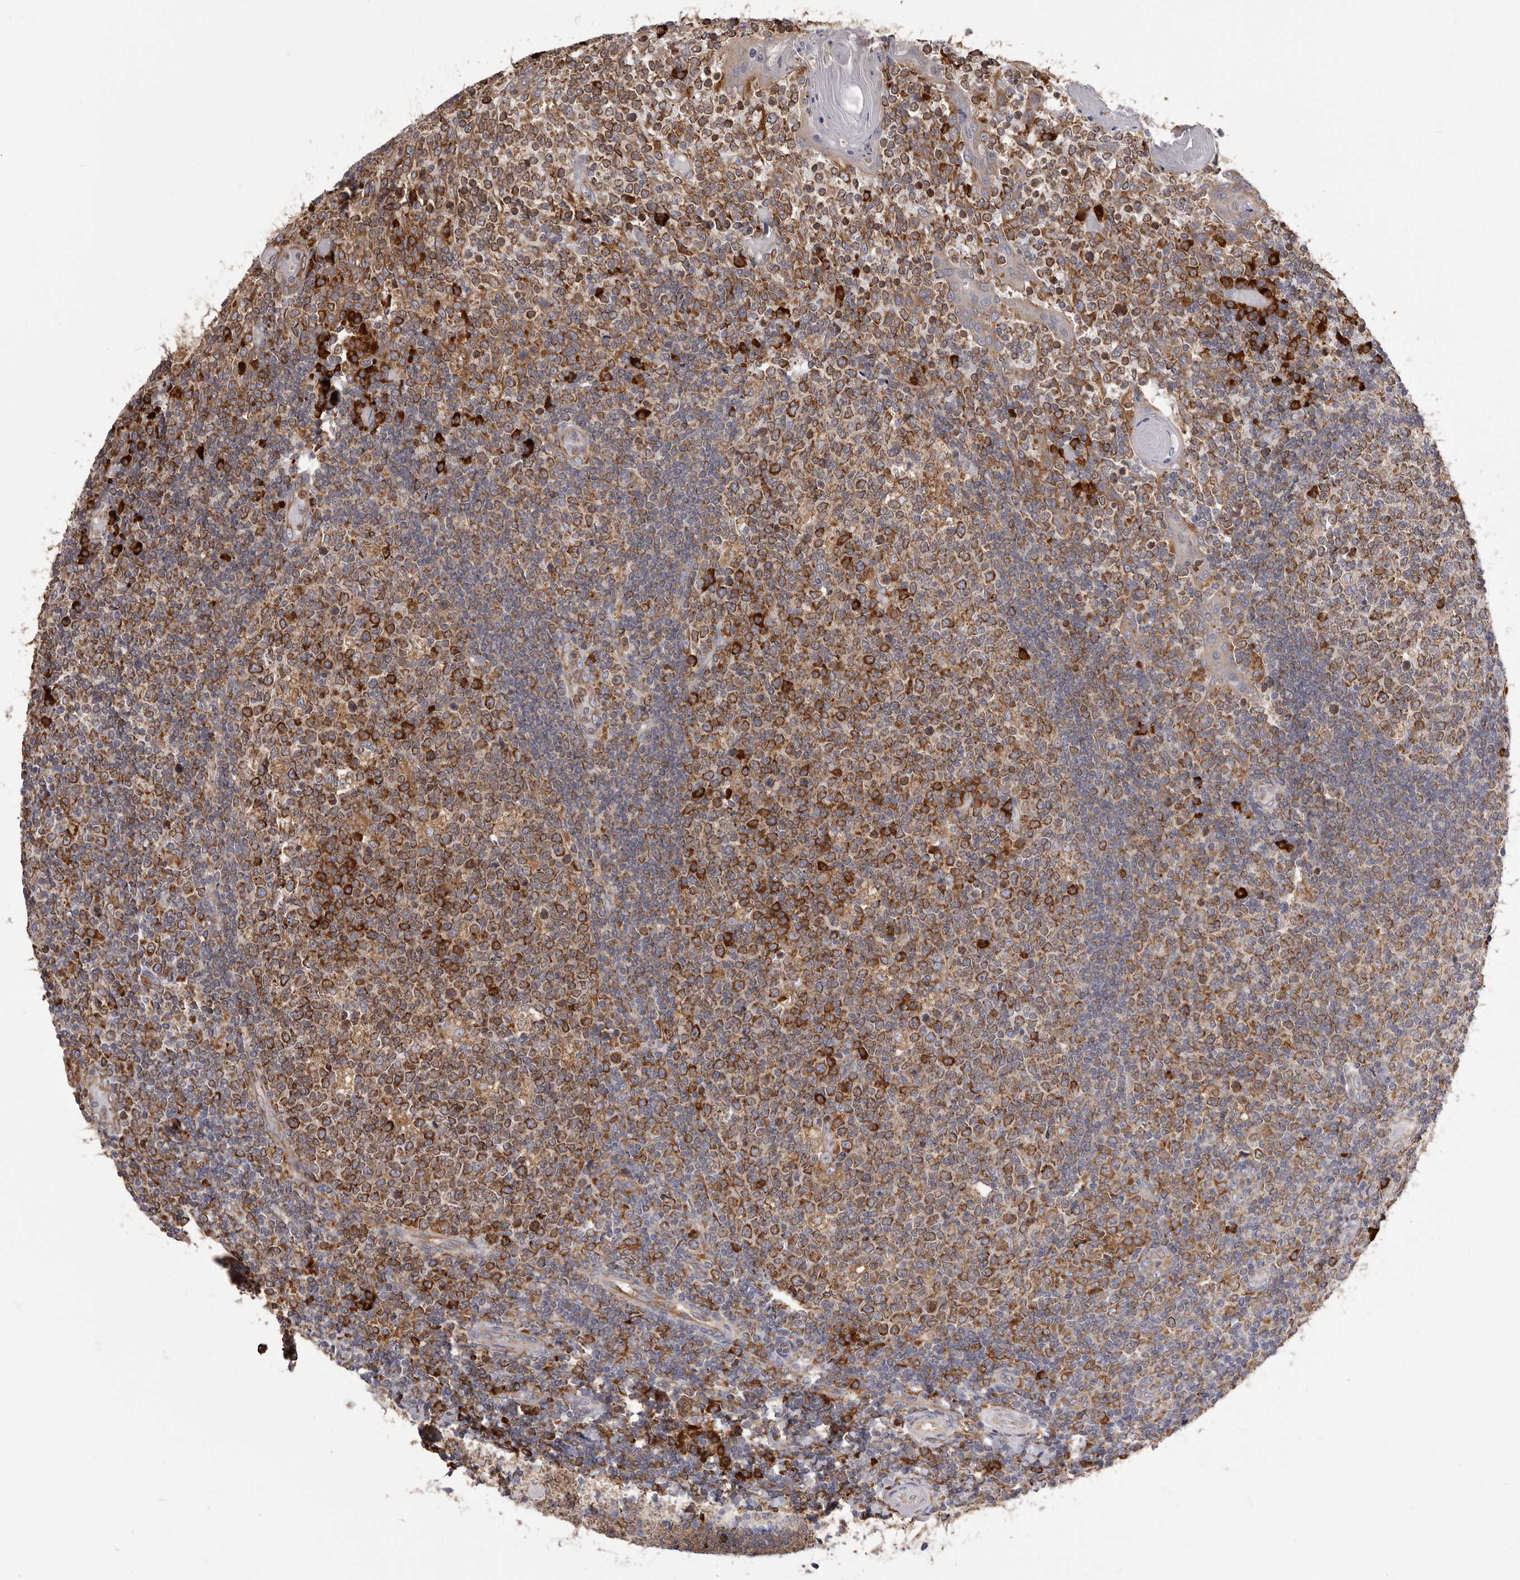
{"staining": {"intensity": "moderate", "quantity": ">75%", "location": "cytoplasmic/membranous"}, "tissue": "tonsil", "cell_type": "Germinal center cells", "image_type": "normal", "snomed": [{"axis": "morphology", "description": "Normal tissue, NOS"}, {"axis": "topography", "description": "Tonsil"}], "caption": "The photomicrograph shows staining of benign tonsil, revealing moderate cytoplasmic/membranous protein positivity (brown color) within germinal center cells. (DAB (3,3'-diaminobenzidine) IHC, brown staining for protein, blue staining for nuclei).", "gene": "QRSL1", "patient": {"sex": "female", "age": 19}}